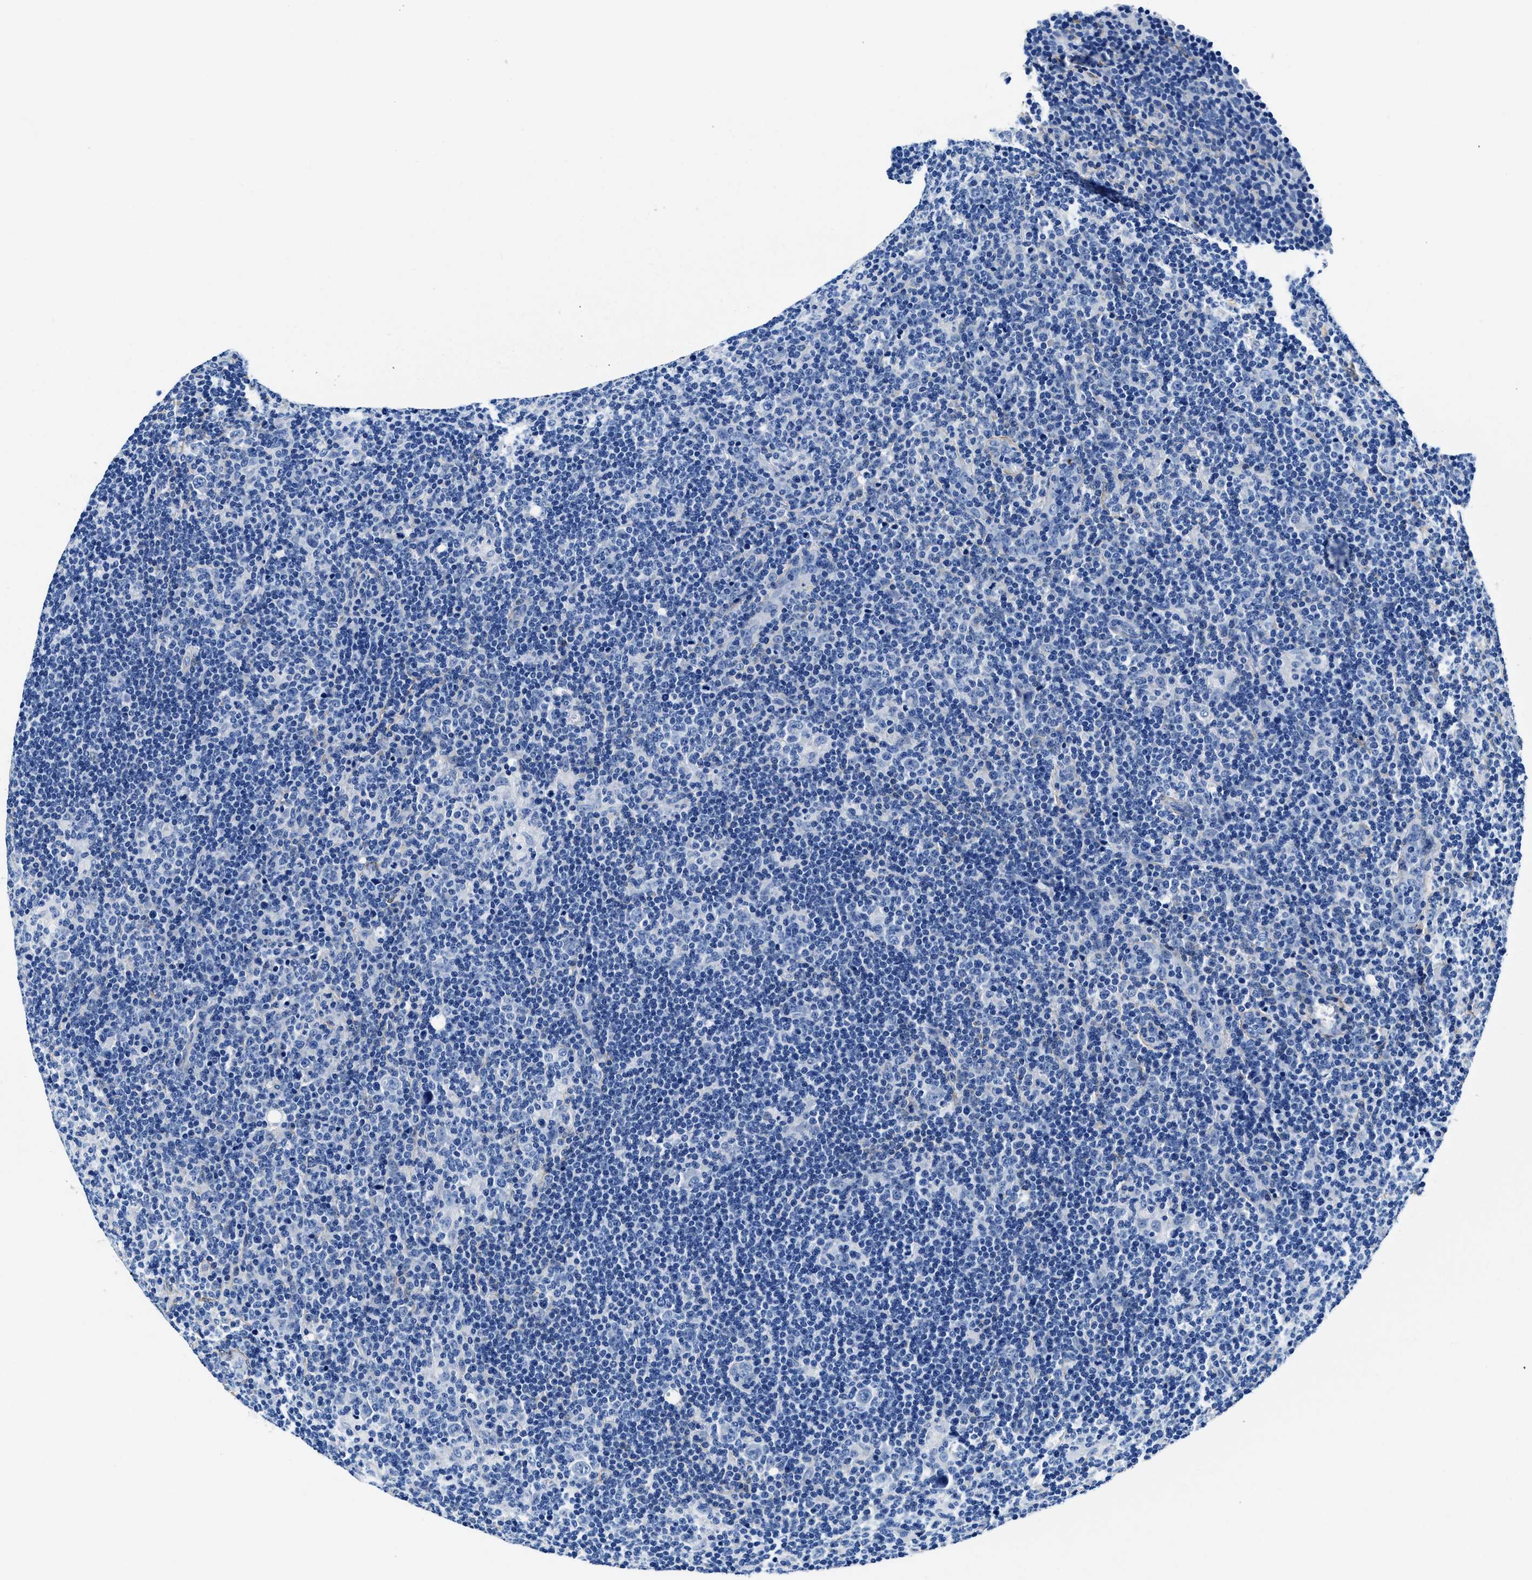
{"staining": {"intensity": "negative", "quantity": "none", "location": "none"}, "tissue": "lymphoma", "cell_type": "Tumor cells", "image_type": "cancer", "snomed": [{"axis": "morphology", "description": "Hodgkin's disease, NOS"}, {"axis": "topography", "description": "Lymph node"}], "caption": "This is an immunohistochemistry micrograph of human Hodgkin's disease. There is no staining in tumor cells.", "gene": "TEX261", "patient": {"sex": "female", "age": 57}}